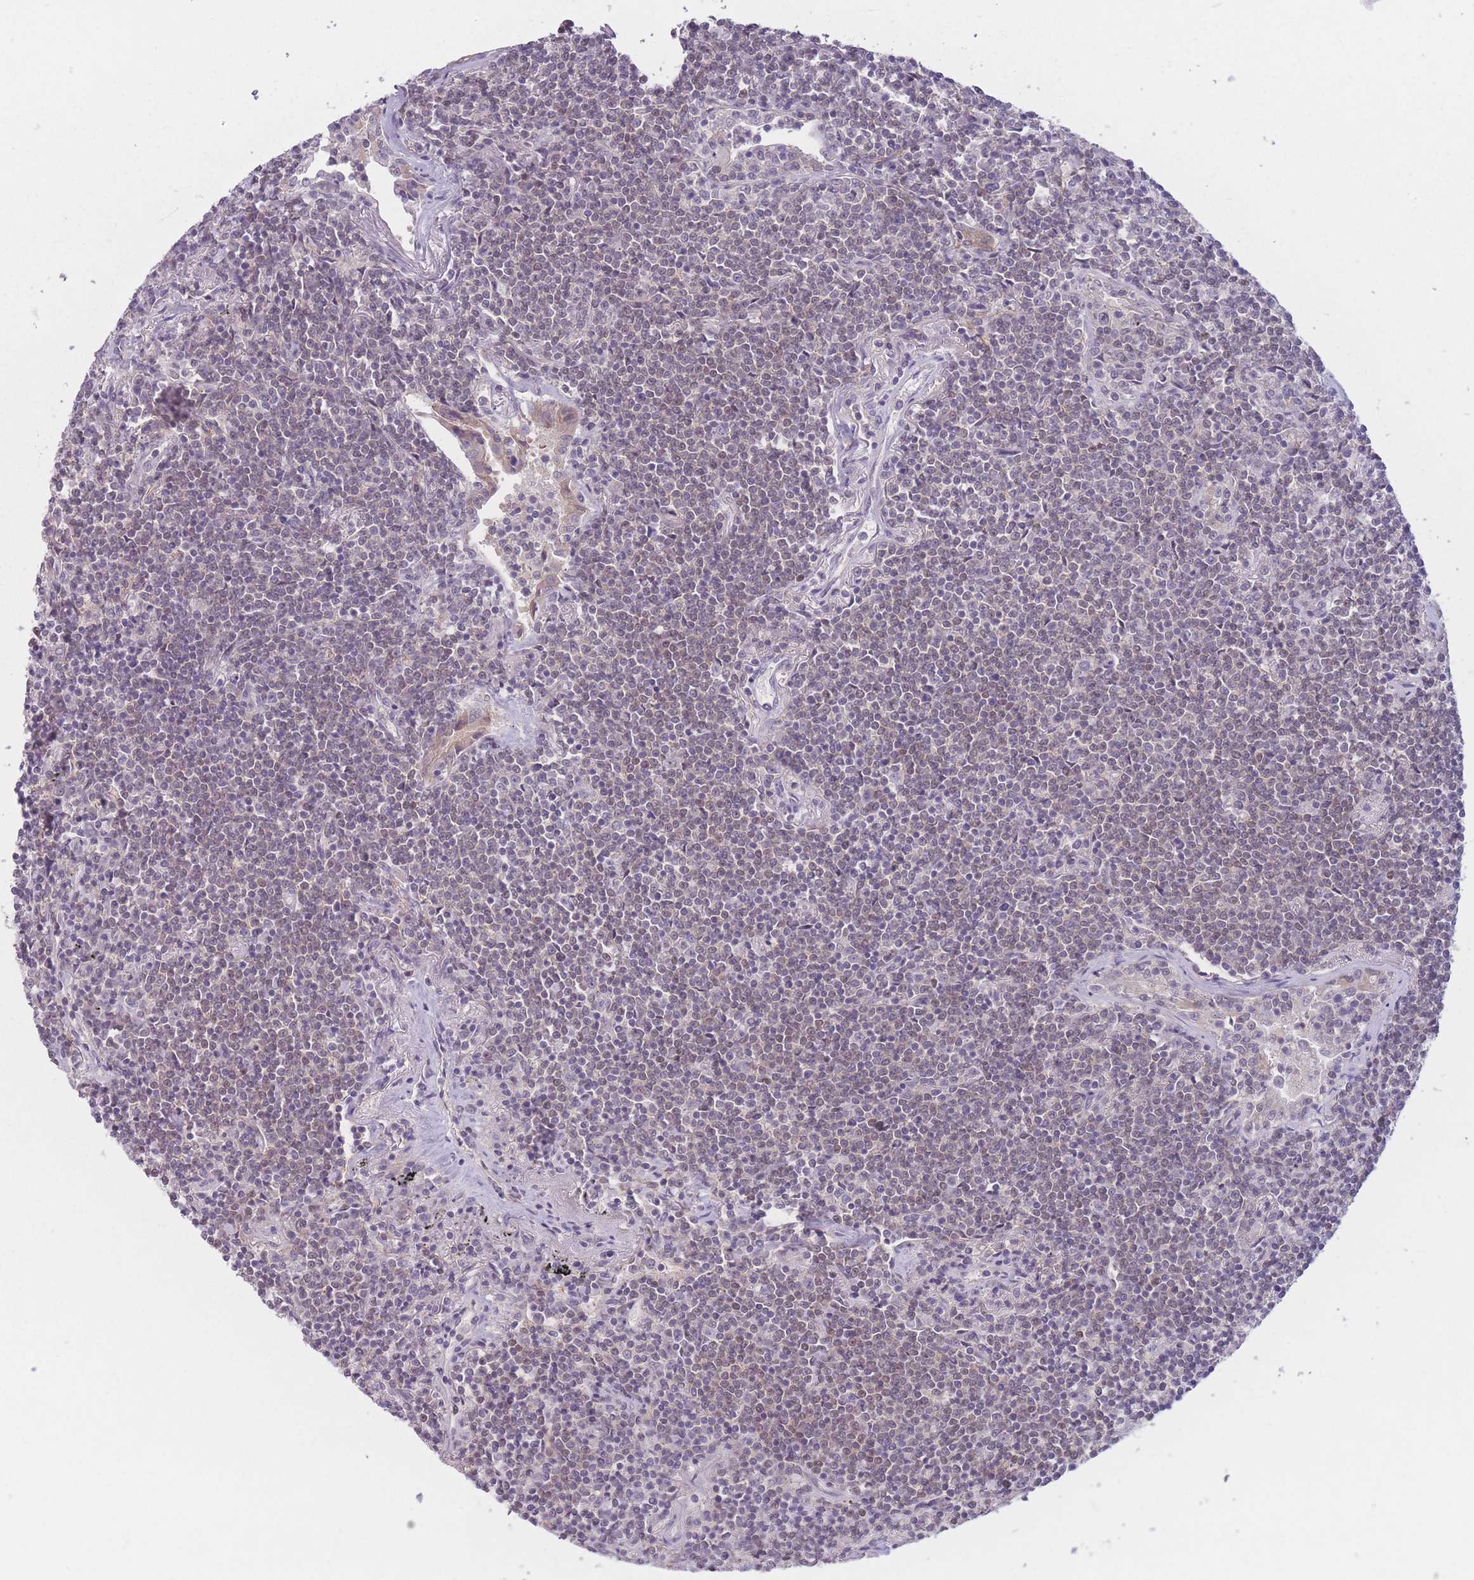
{"staining": {"intensity": "weak", "quantity": "25%-75%", "location": "cytoplasmic/membranous,nuclear"}, "tissue": "lymphoma", "cell_type": "Tumor cells", "image_type": "cancer", "snomed": [{"axis": "morphology", "description": "Malignant lymphoma, non-Hodgkin's type, Low grade"}, {"axis": "topography", "description": "Lung"}], "caption": "This is a photomicrograph of immunohistochemistry staining of lymphoma, which shows weak positivity in the cytoplasmic/membranous and nuclear of tumor cells.", "gene": "ZNF439", "patient": {"sex": "female", "age": 71}}